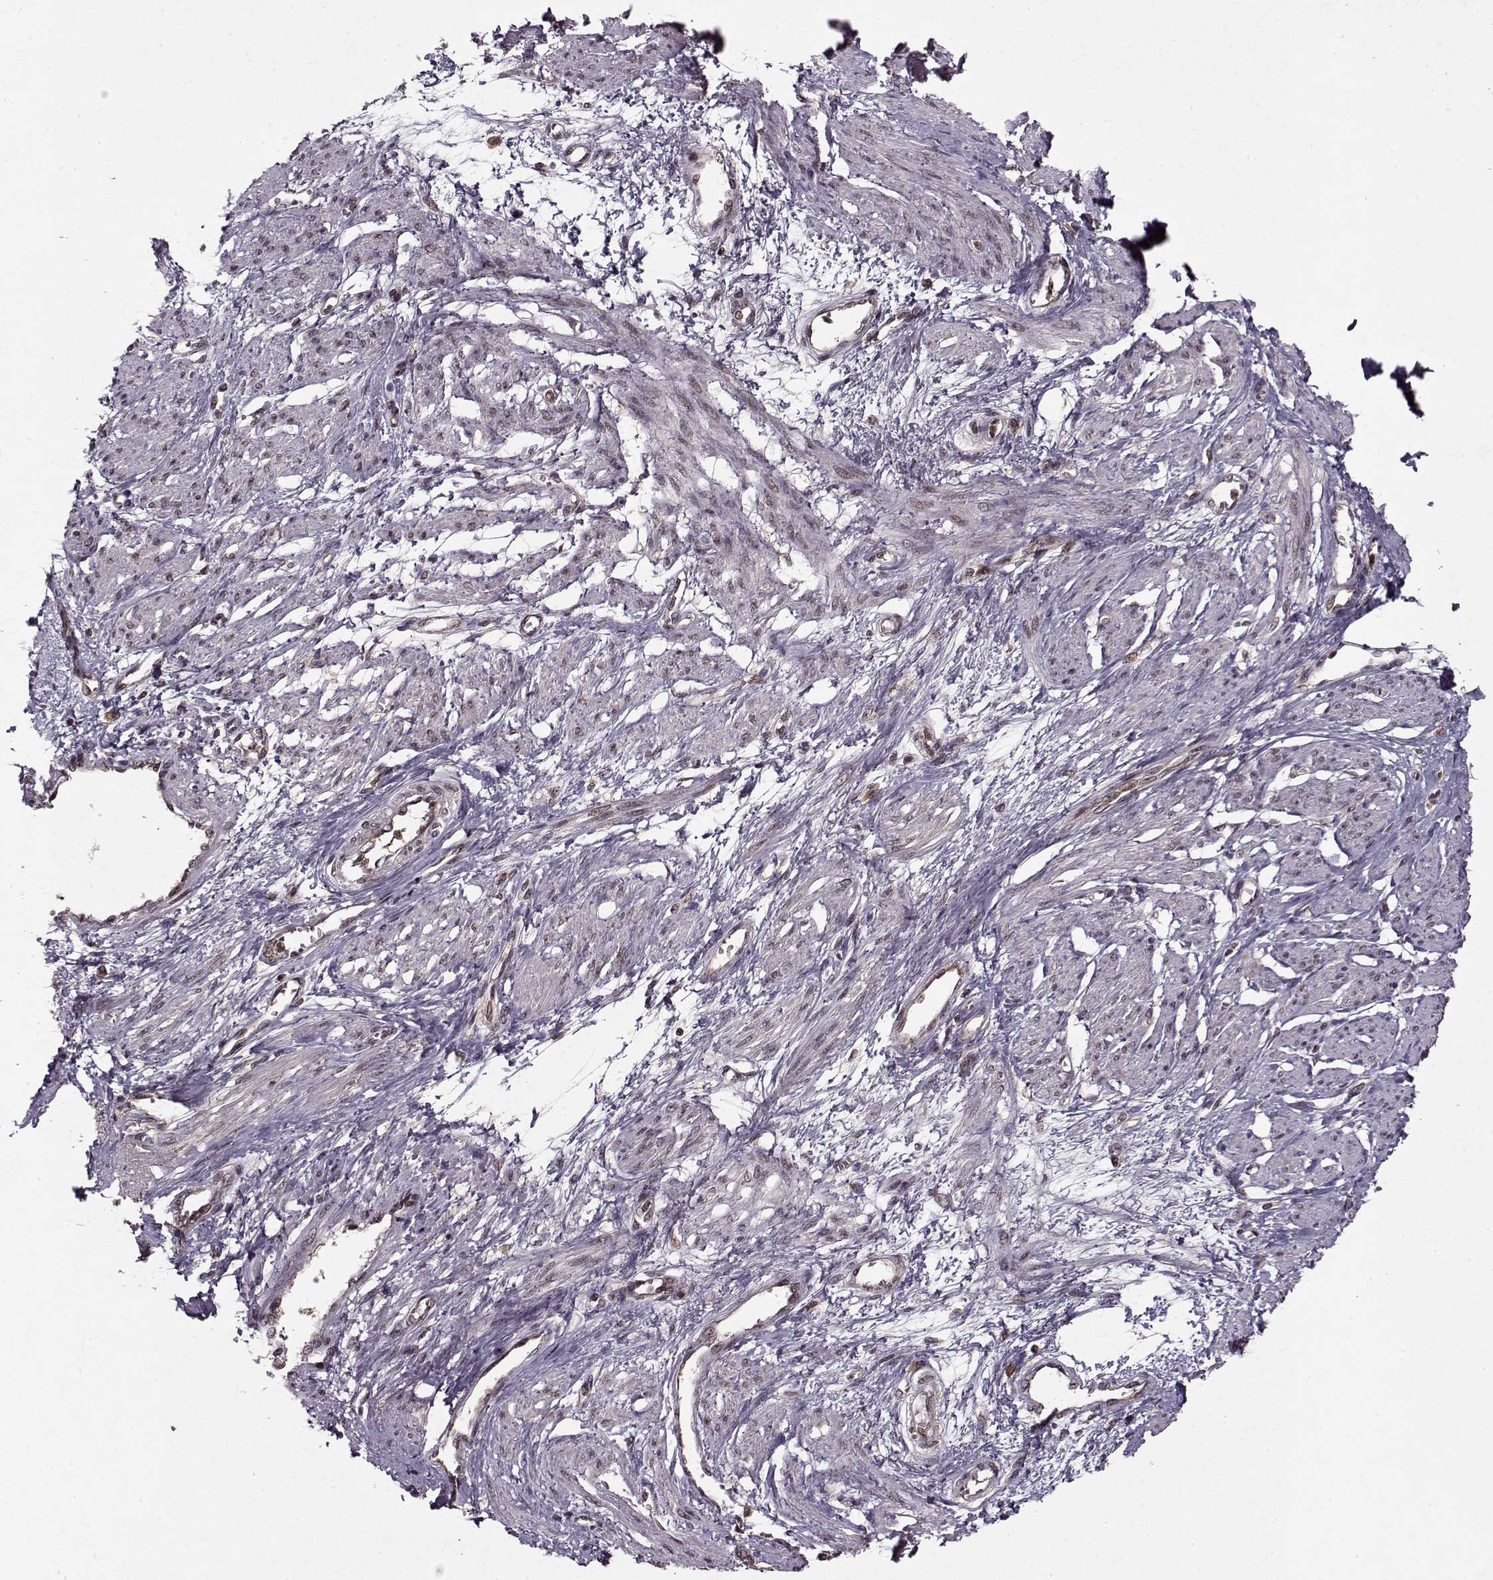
{"staining": {"intensity": "weak", "quantity": "<25%", "location": "nuclear"}, "tissue": "smooth muscle", "cell_type": "Smooth muscle cells", "image_type": "normal", "snomed": [{"axis": "morphology", "description": "Normal tissue, NOS"}, {"axis": "topography", "description": "Smooth muscle"}, {"axis": "topography", "description": "Uterus"}], "caption": "Human smooth muscle stained for a protein using IHC shows no expression in smooth muscle cells.", "gene": "PSMA7", "patient": {"sex": "female", "age": 39}}